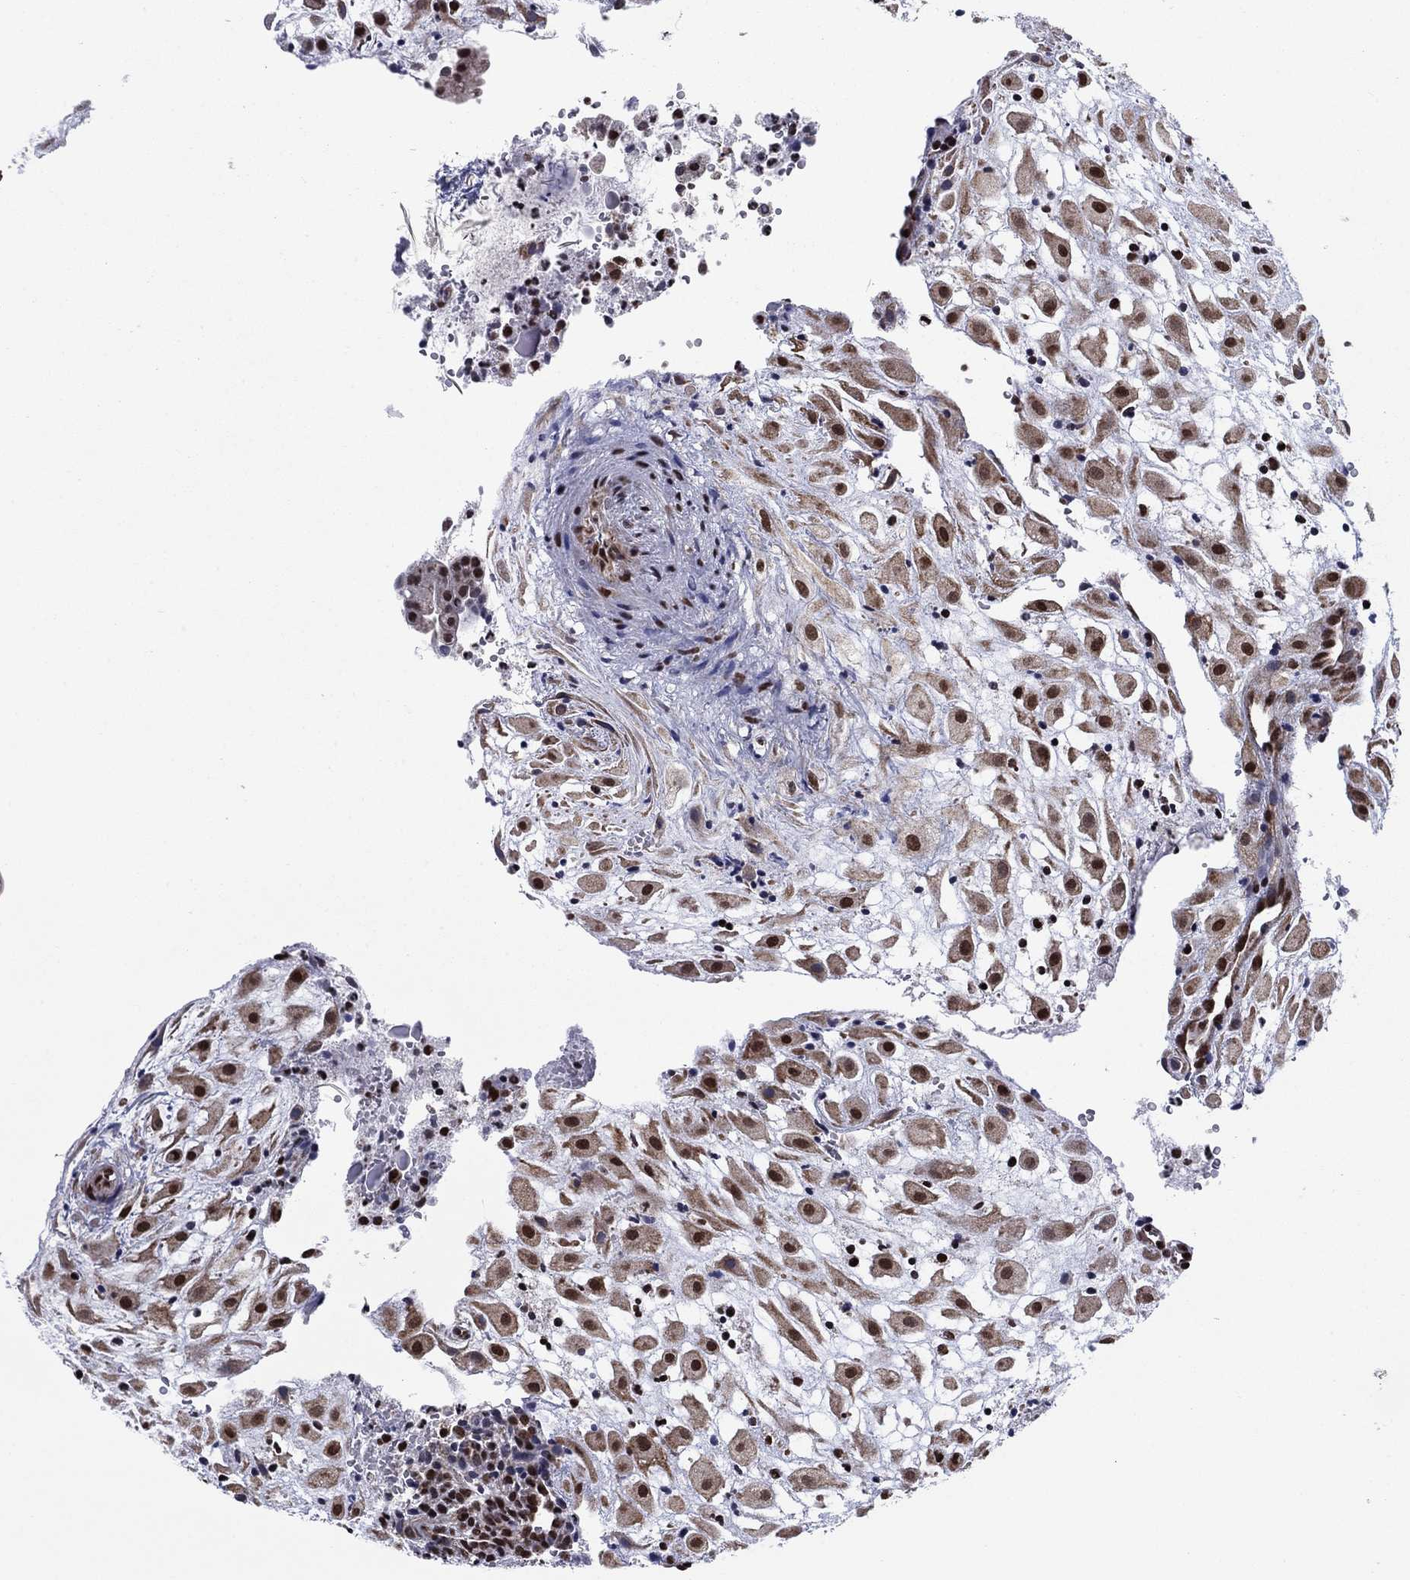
{"staining": {"intensity": "strong", "quantity": "25%-75%", "location": "nuclear"}, "tissue": "placenta", "cell_type": "Decidual cells", "image_type": "normal", "snomed": [{"axis": "morphology", "description": "Normal tissue, NOS"}, {"axis": "topography", "description": "Placenta"}], "caption": "Immunohistochemistry of normal human placenta exhibits high levels of strong nuclear expression in about 25%-75% of decidual cells. Nuclei are stained in blue.", "gene": "N4BP2", "patient": {"sex": "female", "age": 24}}